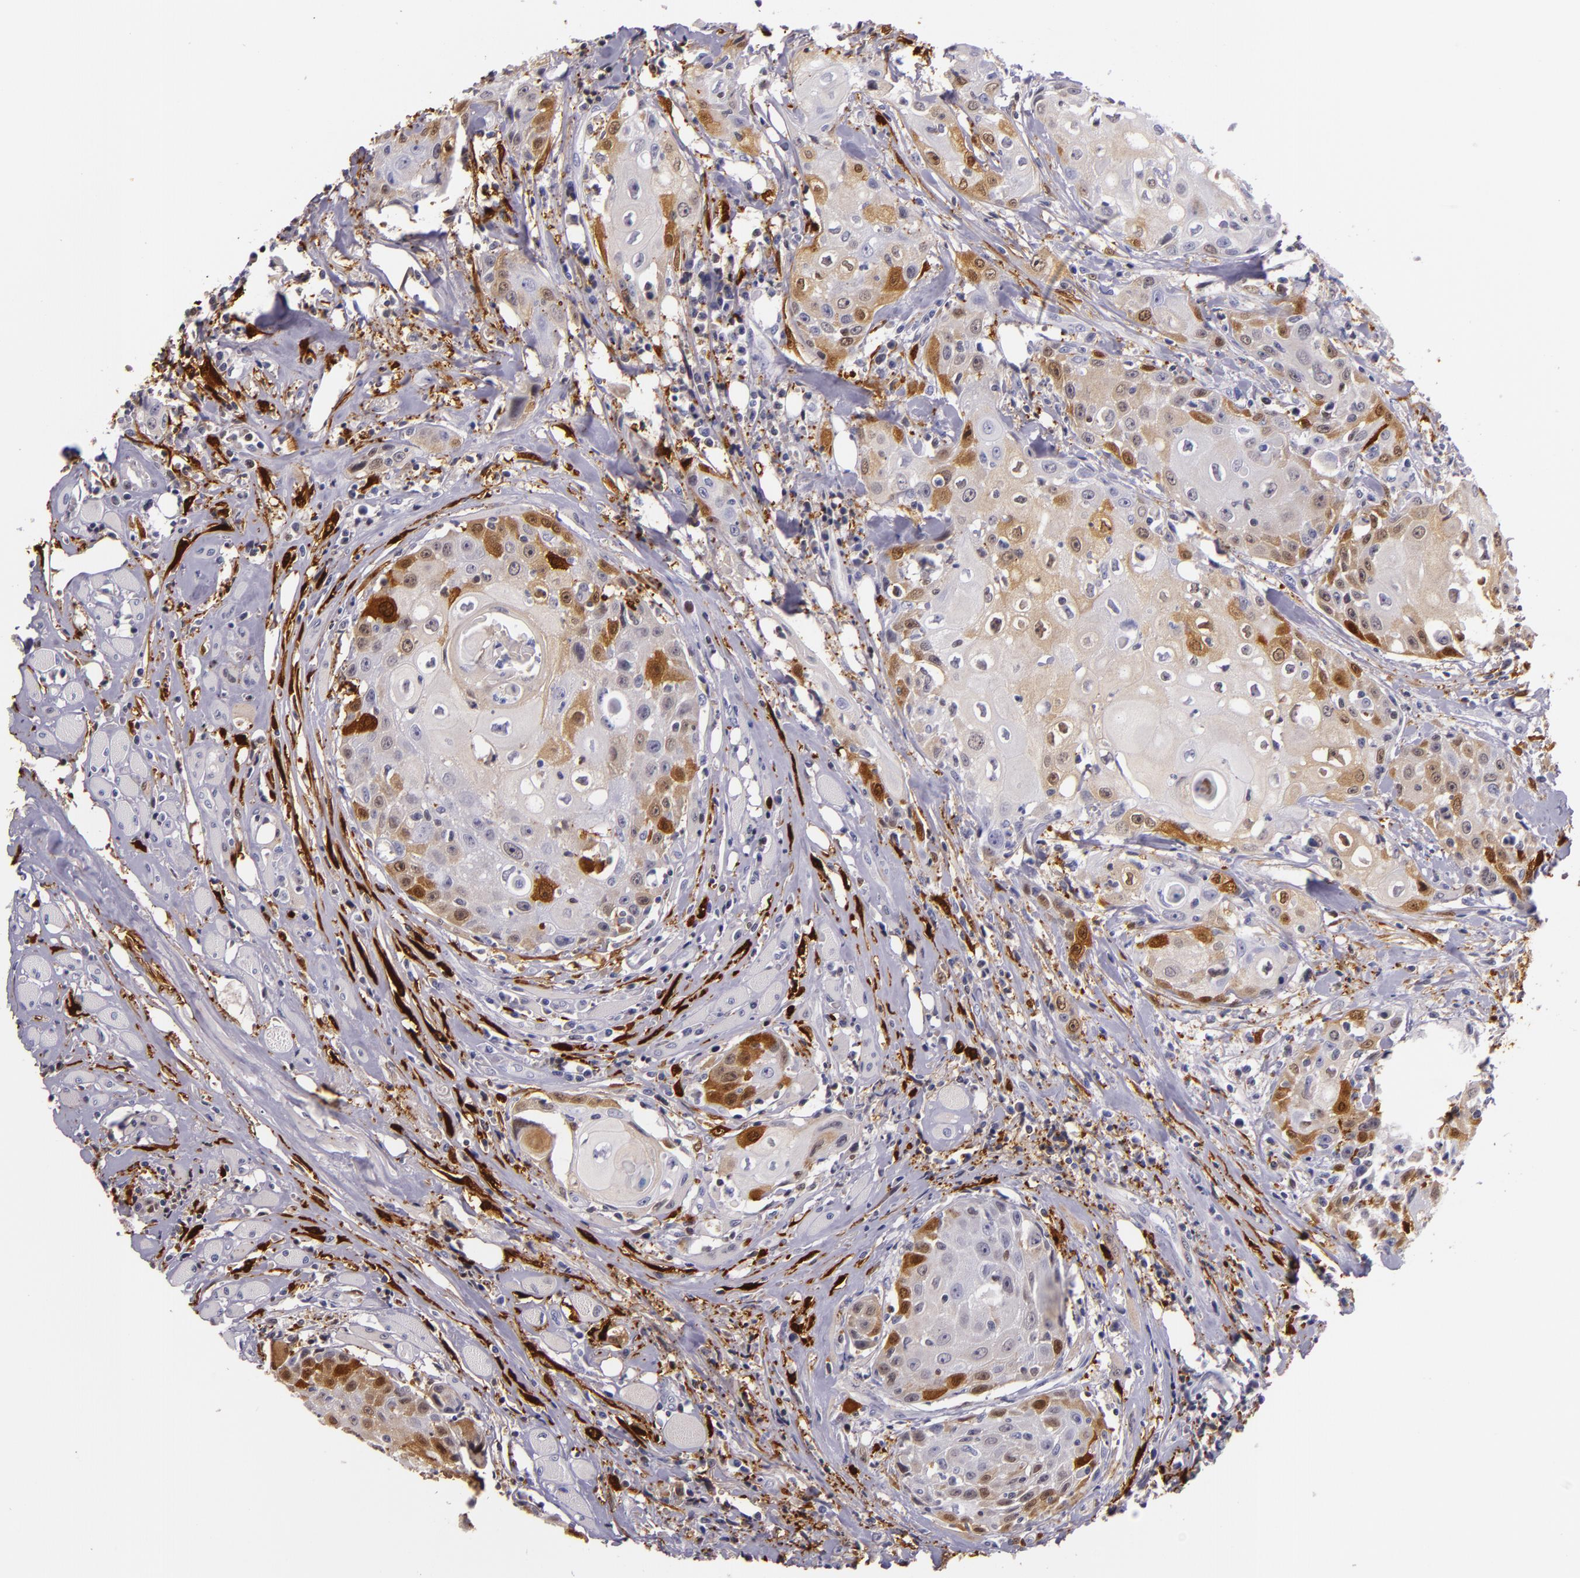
{"staining": {"intensity": "moderate", "quantity": "<25%", "location": "nuclear"}, "tissue": "head and neck cancer", "cell_type": "Tumor cells", "image_type": "cancer", "snomed": [{"axis": "morphology", "description": "Squamous cell carcinoma, NOS"}, {"axis": "topography", "description": "Oral tissue"}, {"axis": "topography", "description": "Head-Neck"}], "caption": "Immunohistochemistry (IHC) of head and neck cancer reveals low levels of moderate nuclear positivity in about <25% of tumor cells.", "gene": "MT1A", "patient": {"sex": "female", "age": 82}}